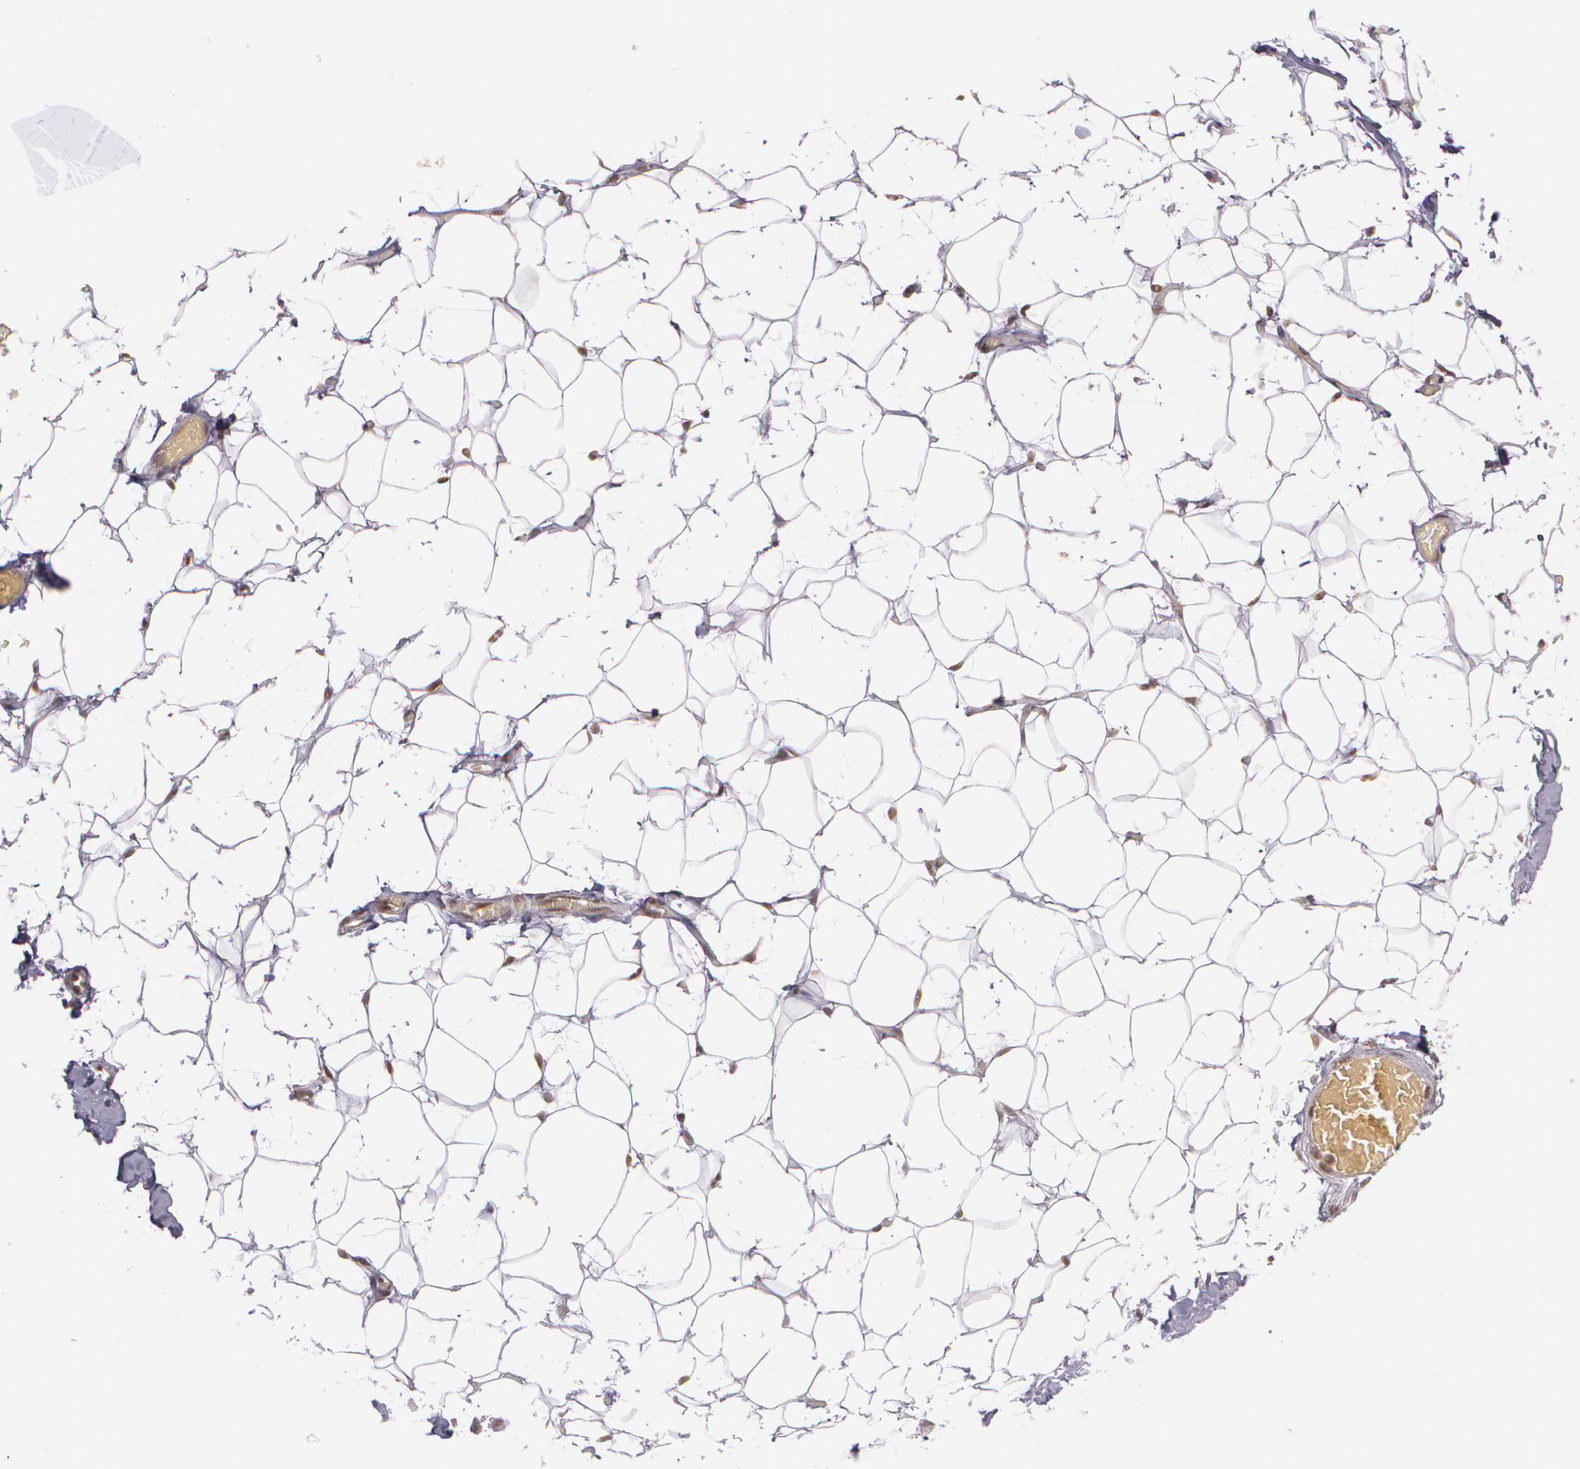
{"staining": {"intensity": "moderate", "quantity": ">75%", "location": "nuclear"}, "tissue": "adipose tissue", "cell_type": "Adipocytes", "image_type": "normal", "snomed": [{"axis": "morphology", "description": "Normal tissue, NOS"}, {"axis": "topography", "description": "Soft tissue"}], "caption": "Immunohistochemistry (IHC) of benign human adipose tissue displays medium levels of moderate nuclear staining in about >75% of adipocytes.", "gene": "CUL2", "patient": {"sex": "male", "age": 26}}